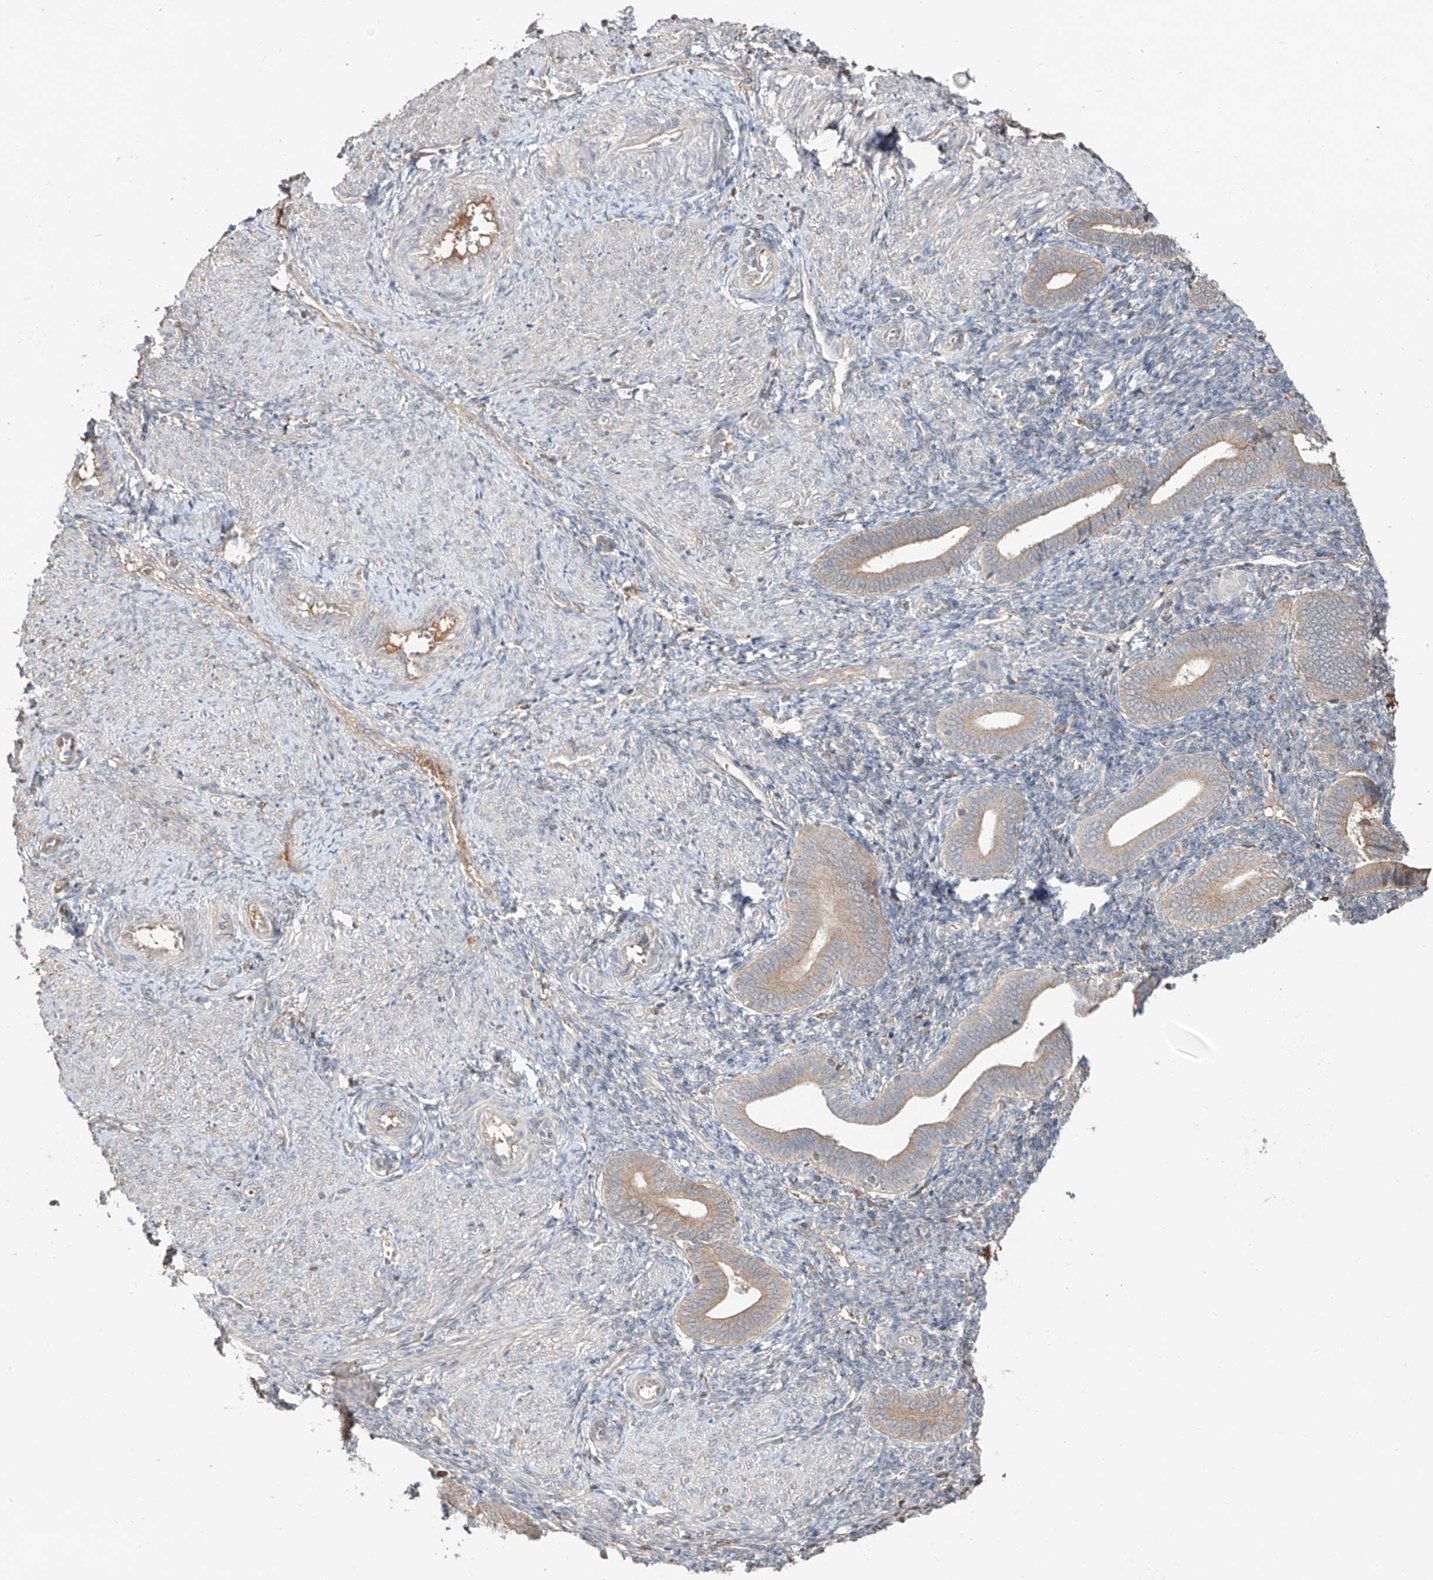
{"staining": {"intensity": "weak", "quantity": "25%-75%", "location": "cytoplasmic/membranous"}, "tissue": "endometrium", "cell_type": "Cells in endometrial stroma", "image_type": "normal", "snomed": [{"axis": "morphology", "description": "Normal tissue, NOS"}, {"axis": "topography", "description": "Uterus"}, {"axis": "topography", "description": "Endometrium"}], "caption": "Human endometrium stained with a protein marker displays weak staining in cells in endometrial stroma.", "gene": "ERO1A", "patient": {"sex": "female", "age": 33}}